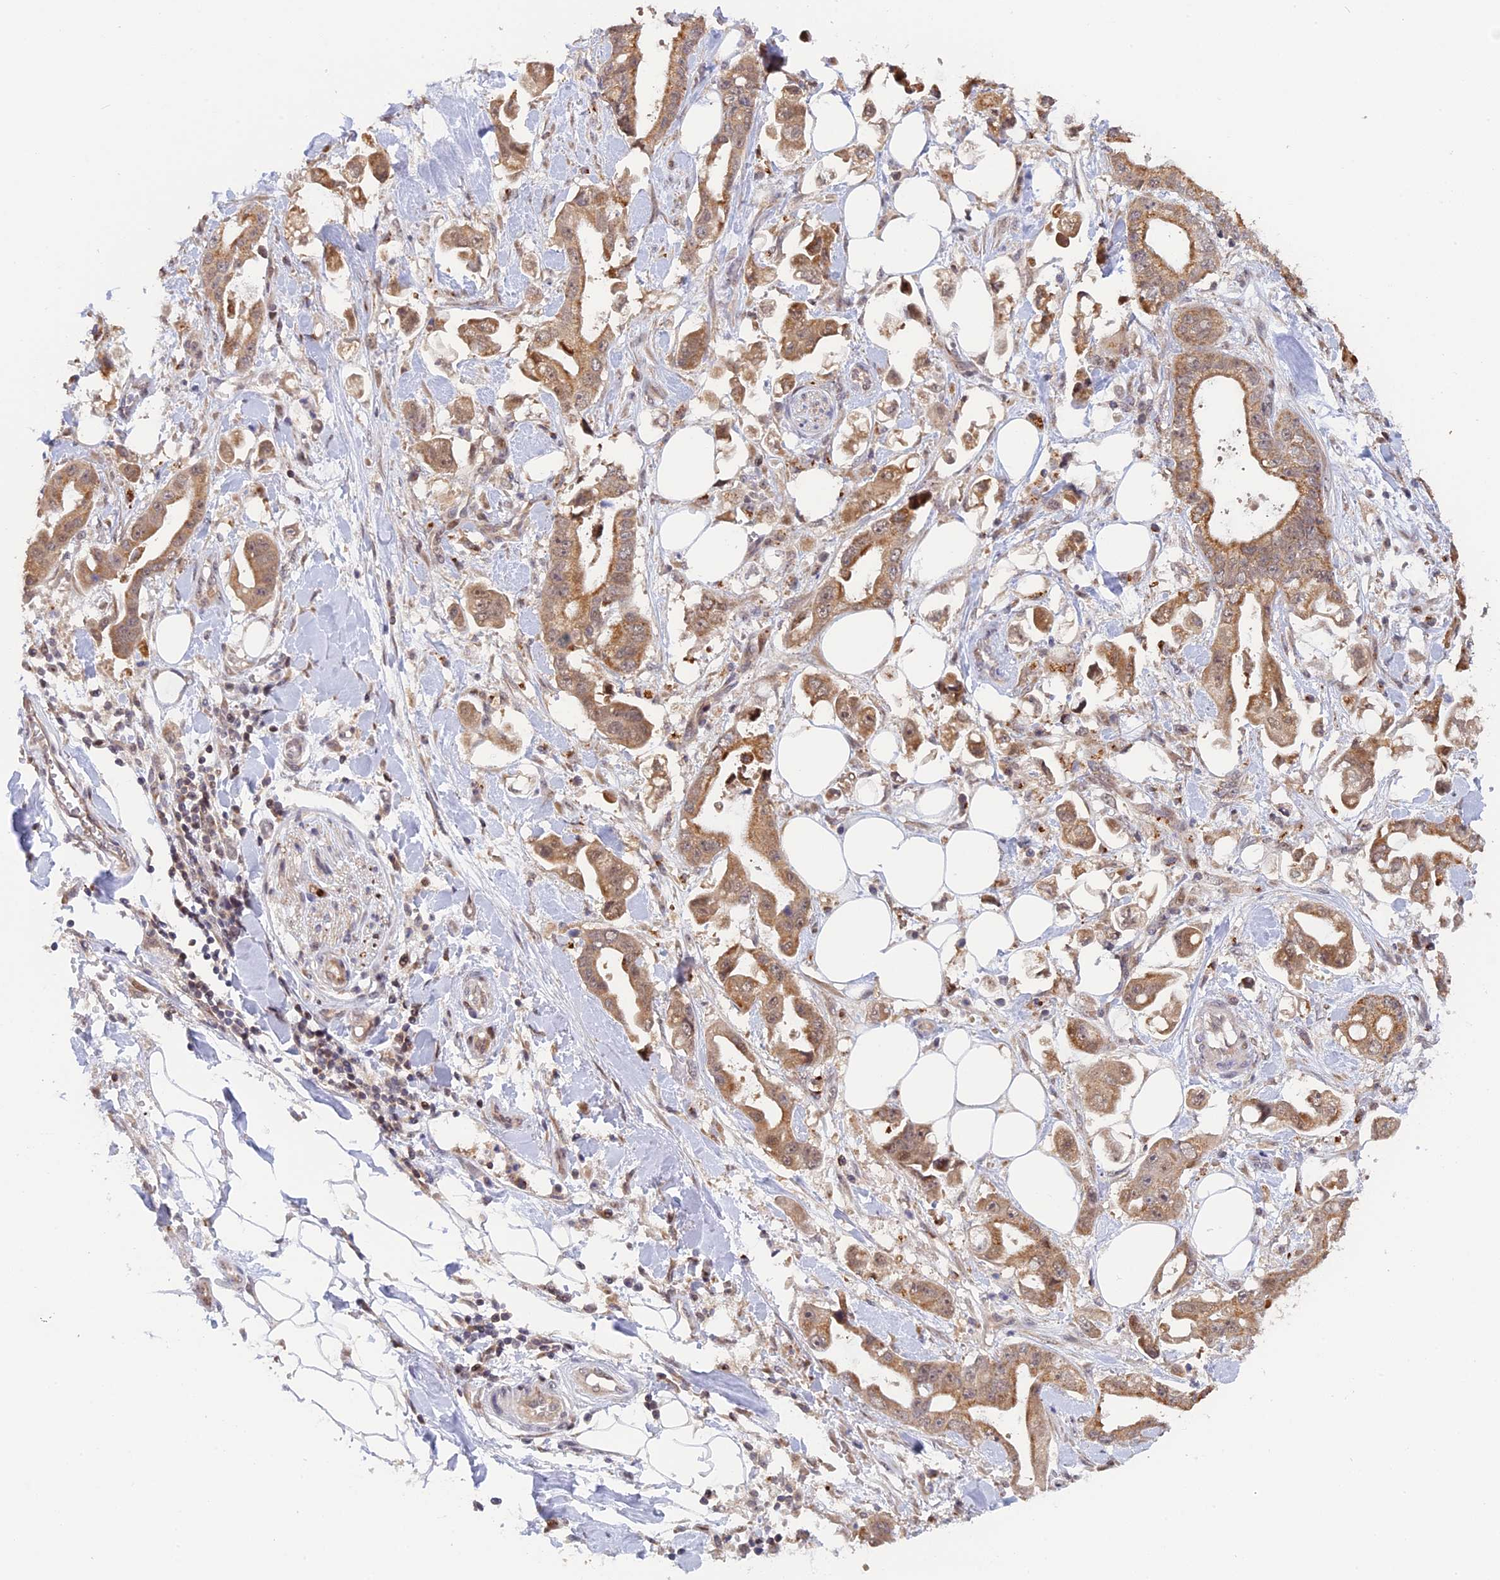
{"staining": {"intensity": "moderate", "quantity": ">75%", "location": "cytoplasmic/membranous"}, "tissue": "stomach cancer", "cell_type": "Tumor cells", "image_type": "cancer", "snomed": [{"axis": "morphology", "description": "Adenocarcinoma, NOS"}, {"axis": "topography", "description": "Stomach"}], "caption": "The photomicrograph displays a brown stain indicating the presence of a protein in the cytoplasmic/membranous of tumor cells in stomach cancer.", "gene": "GSKIP", "patient": {"sex": "male", "age": 62}}